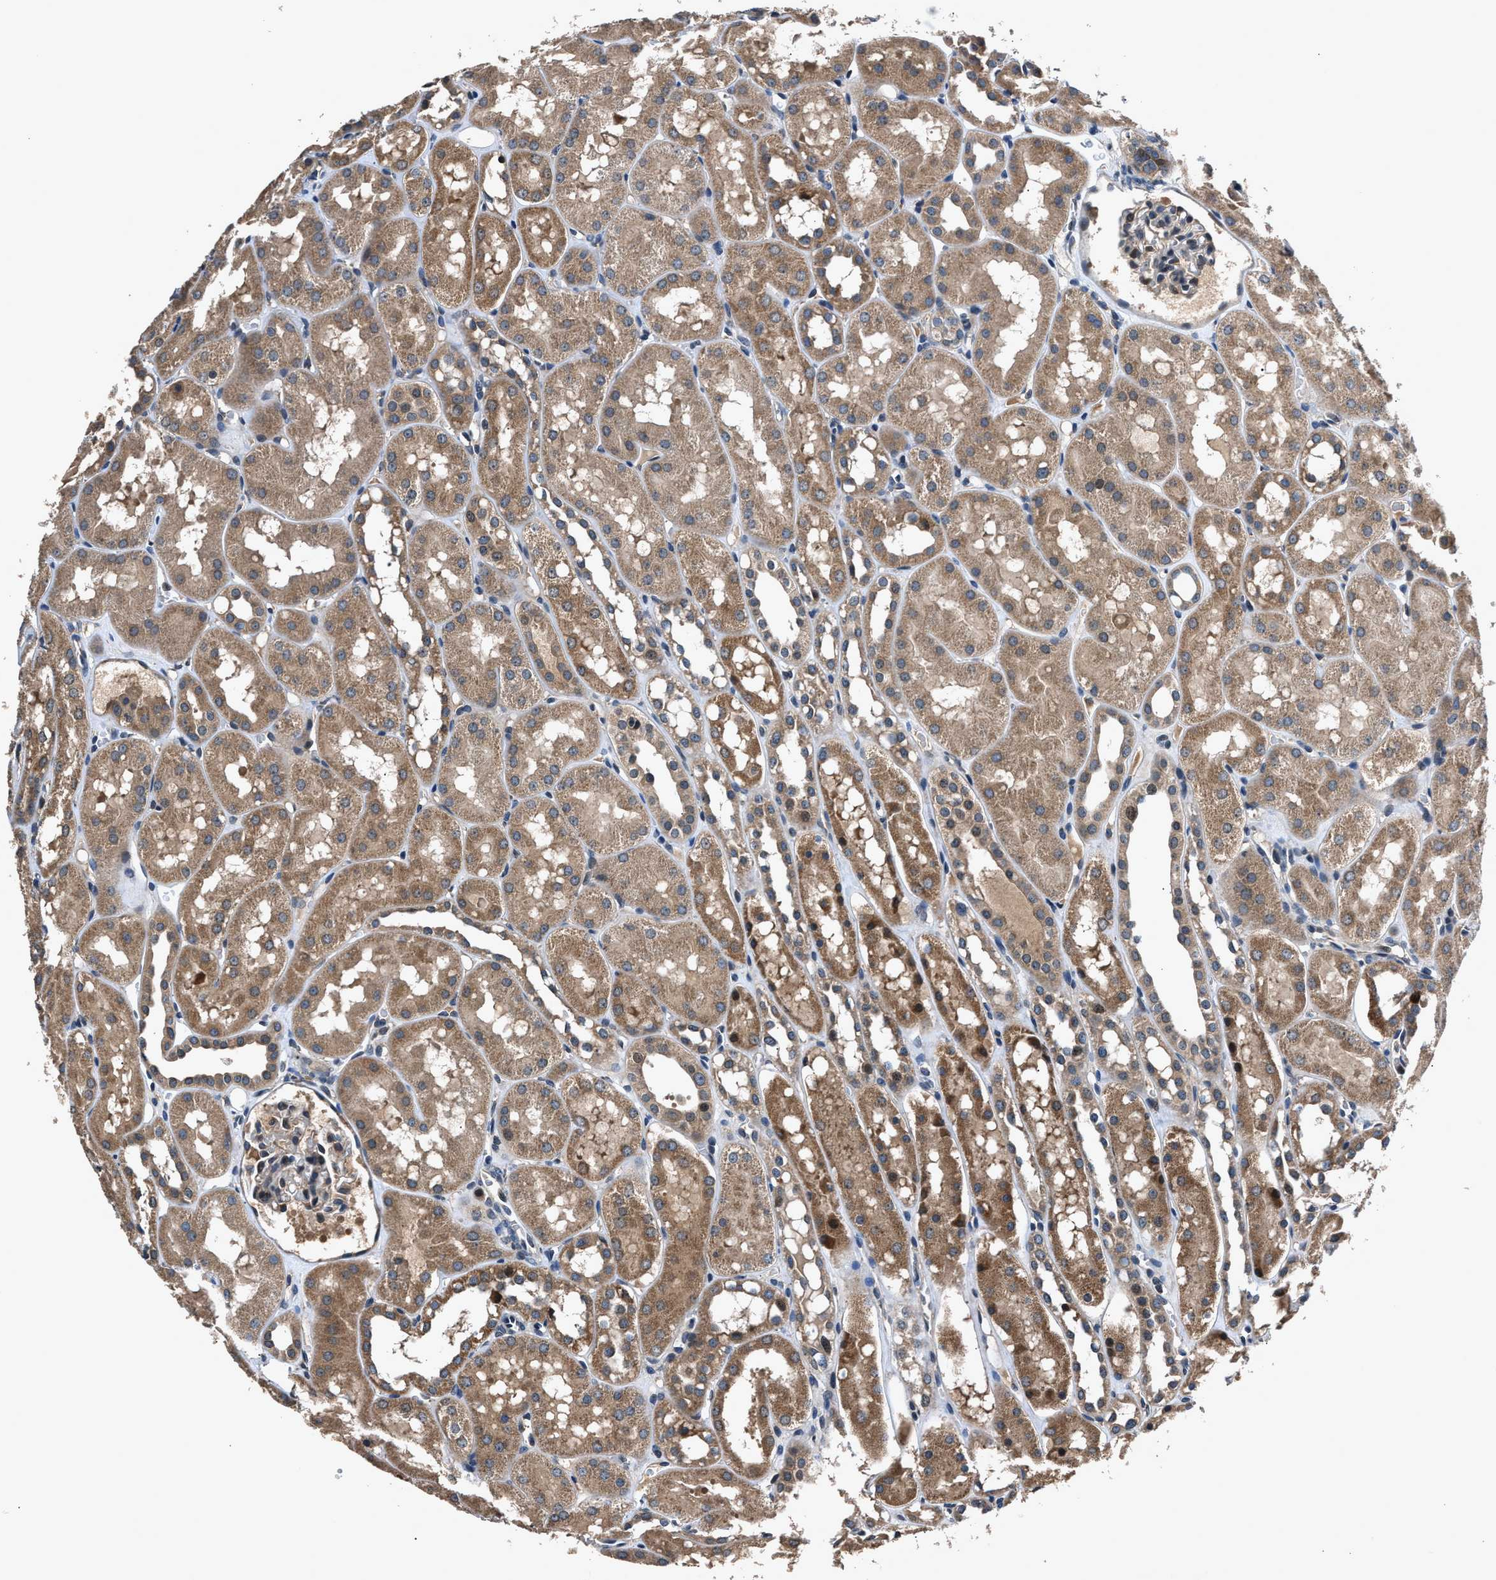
{"staining": {"intensity": "weak", "quantity": "25%-75%", "location": "cytoplasmic/membranous"}, "tissue": "kidney", "cell_type": "Cells in glomeruli", "image_type": "normal", "snomed": [{"axis": "morphology", "description": "Normal tissue, NOS"}, {"axis": "topography", "description": "Kidney"}, {"axis": "topography", "description": "Urinary bladder"}], "caption": "IHC image of unremarkable kidney: kidney stained using IHC shows low levels of weak protein expression localized specifically in the cytoplasmic/membranous of cells in glomeruli, appearing as a cytoplasmic/membranous brown color.", "gene": "TNRC18", "patient": {"sex": "male", "age": 16}}